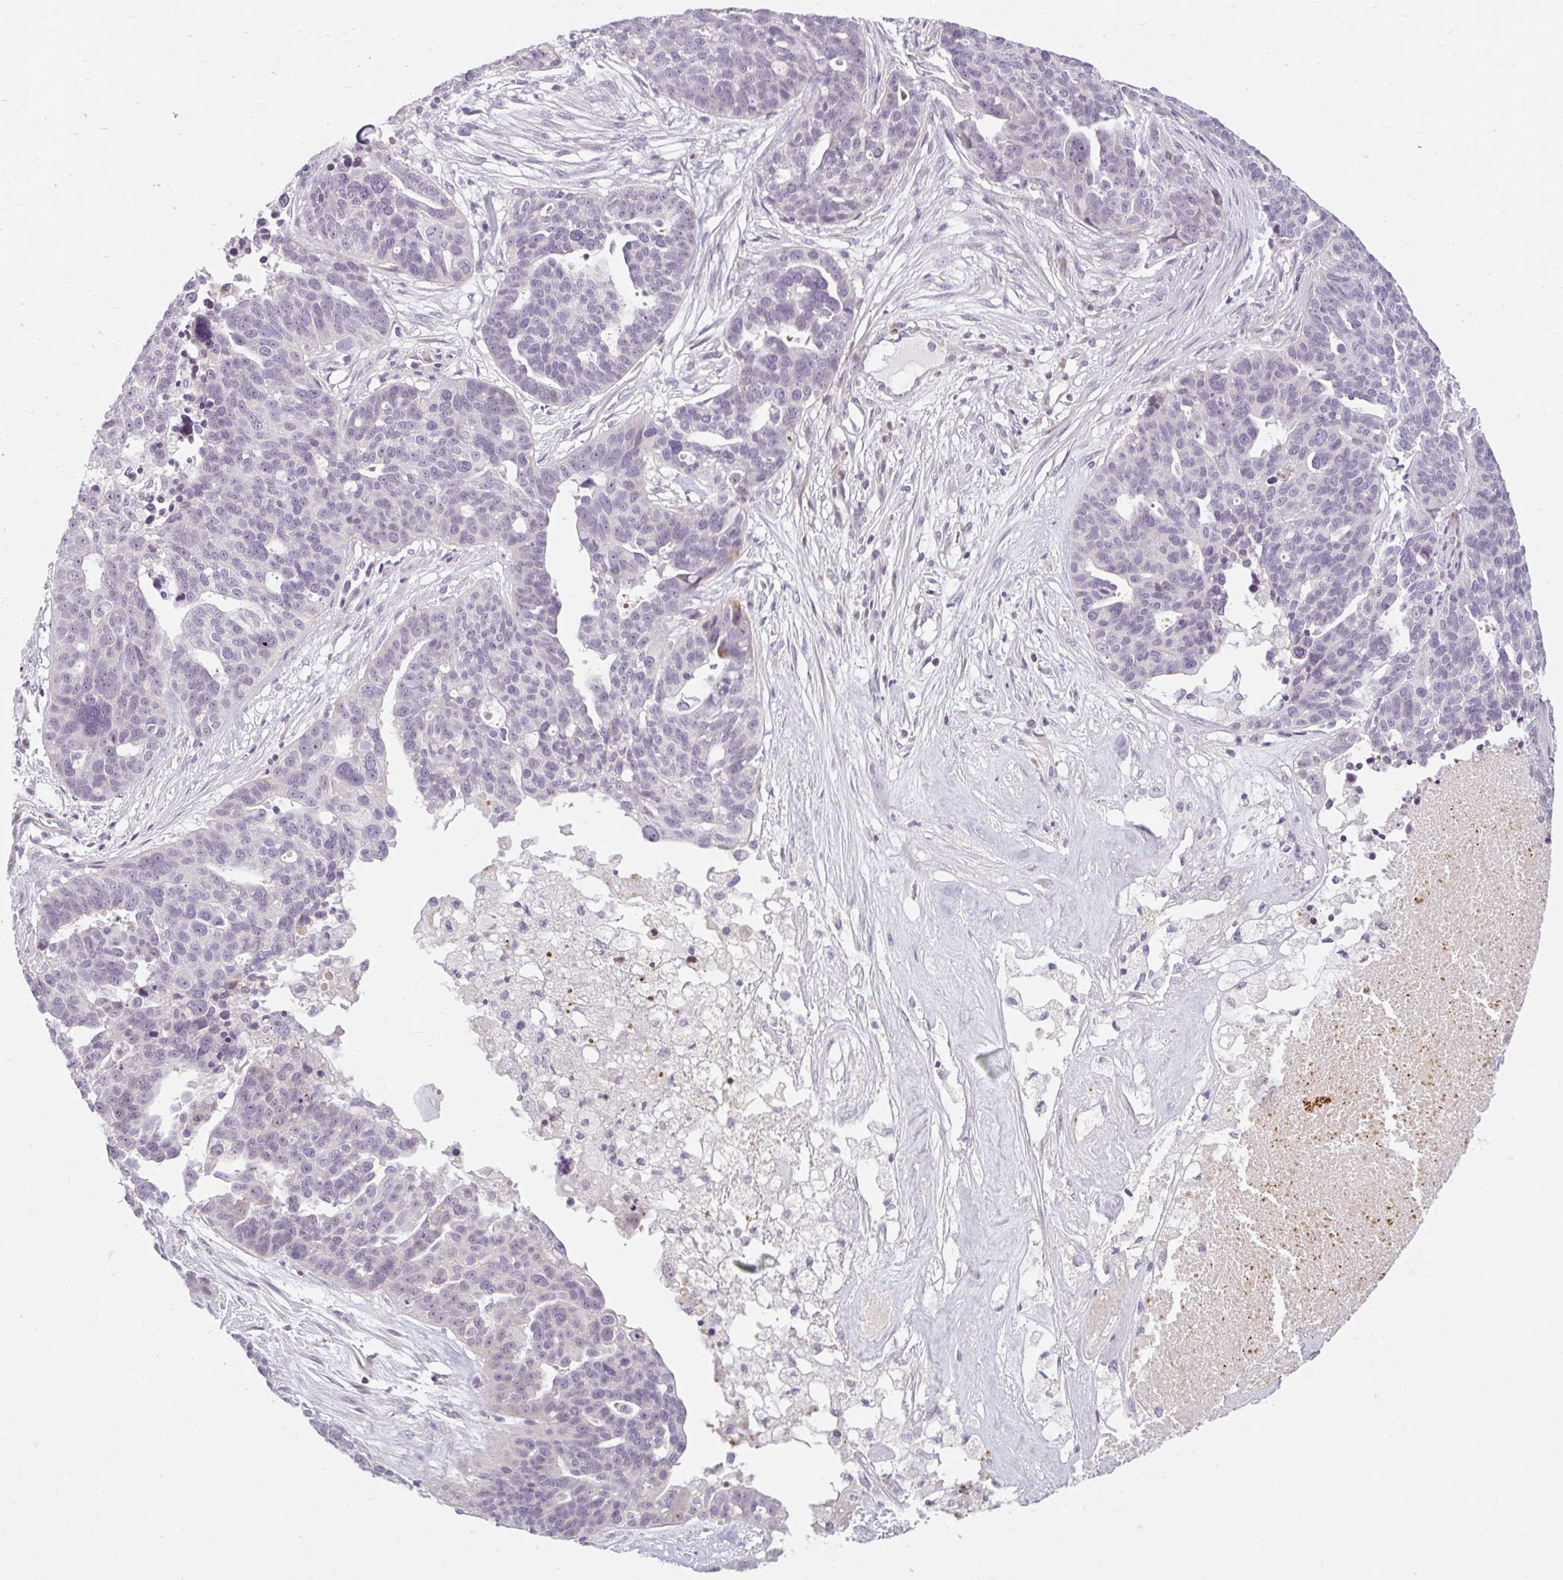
{"staining": {"intensity": "moderate", "quantity": "<25%", "location": "cytoplasmic/membranous"}, "tissue": "ovarian cancer", "cell_type": "Tumor cells", "image_type": "cancer", "snomed": [{"axis": "morphology", "description": "Cystadenocarcinoma, serous, NOS"}, {"axis": "topography", "description": "Ovary"}], "caption": "A brown stain shows moderate cytoplasmic/membranous staining of a protein in ovarian cancer tumor cells.", "gene": "ZFYVE26", "patient": {"sex": "female", "age": 59}}